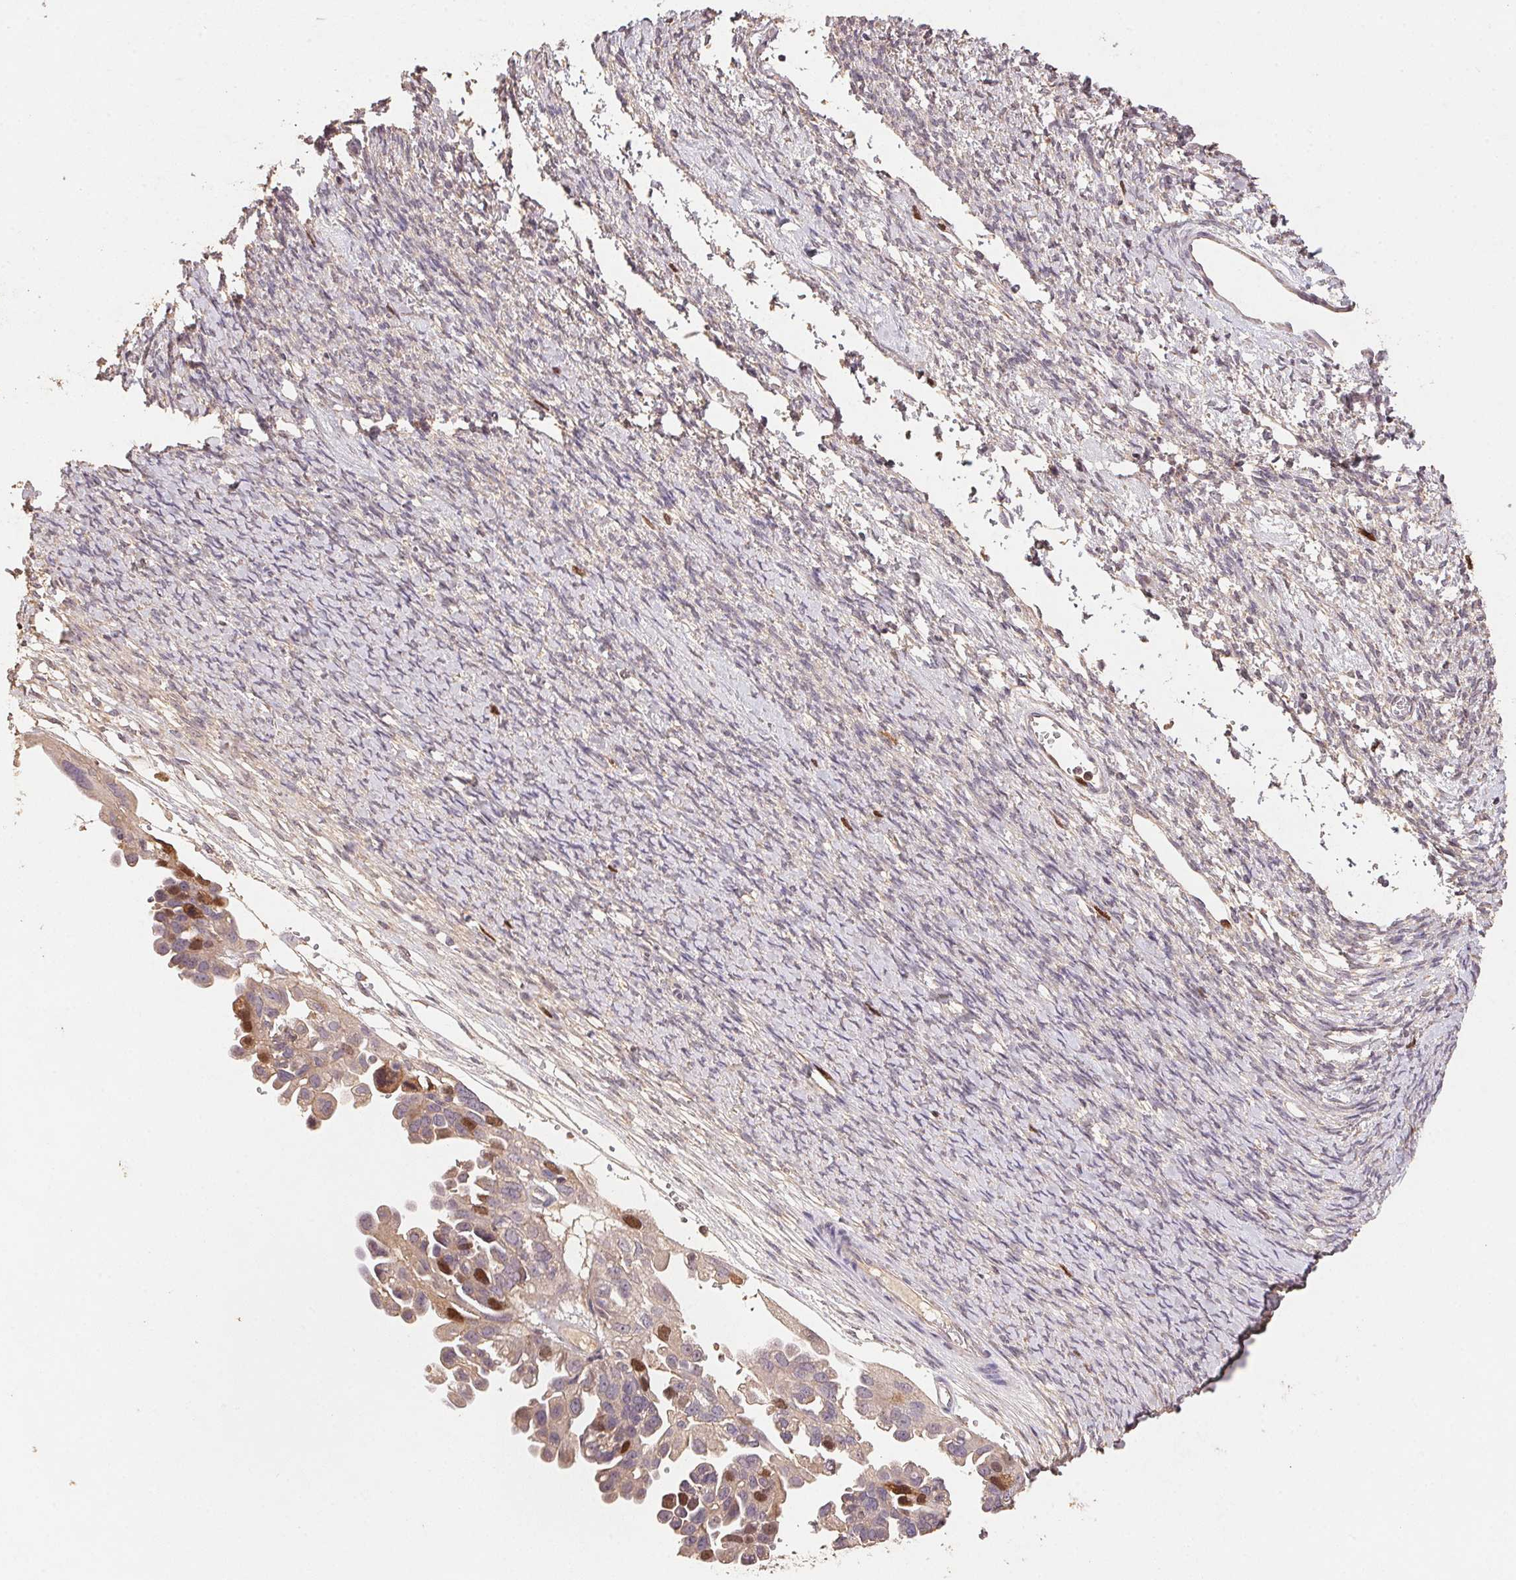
{"staining": {"intensity": "strong", "quantity": "<25%", "location": "nuclear"}, "tissue": "ovarian cancer", "cell_type": "Tumor cells", "image_type": "cancer", "snomed": [{"axis": "morphology", "description": "Cystadenocarcinoma, serous, NOS"}, {"axis": "topography", "description": "Ovary"}], "caption": "Human ovarian cancer stained for a protein (brown) reveals strong nuclear positive positivity in approximately <25% of tumor cells.", "gene": "CENPF", "patient": {"sex": "female", "age": 53}}